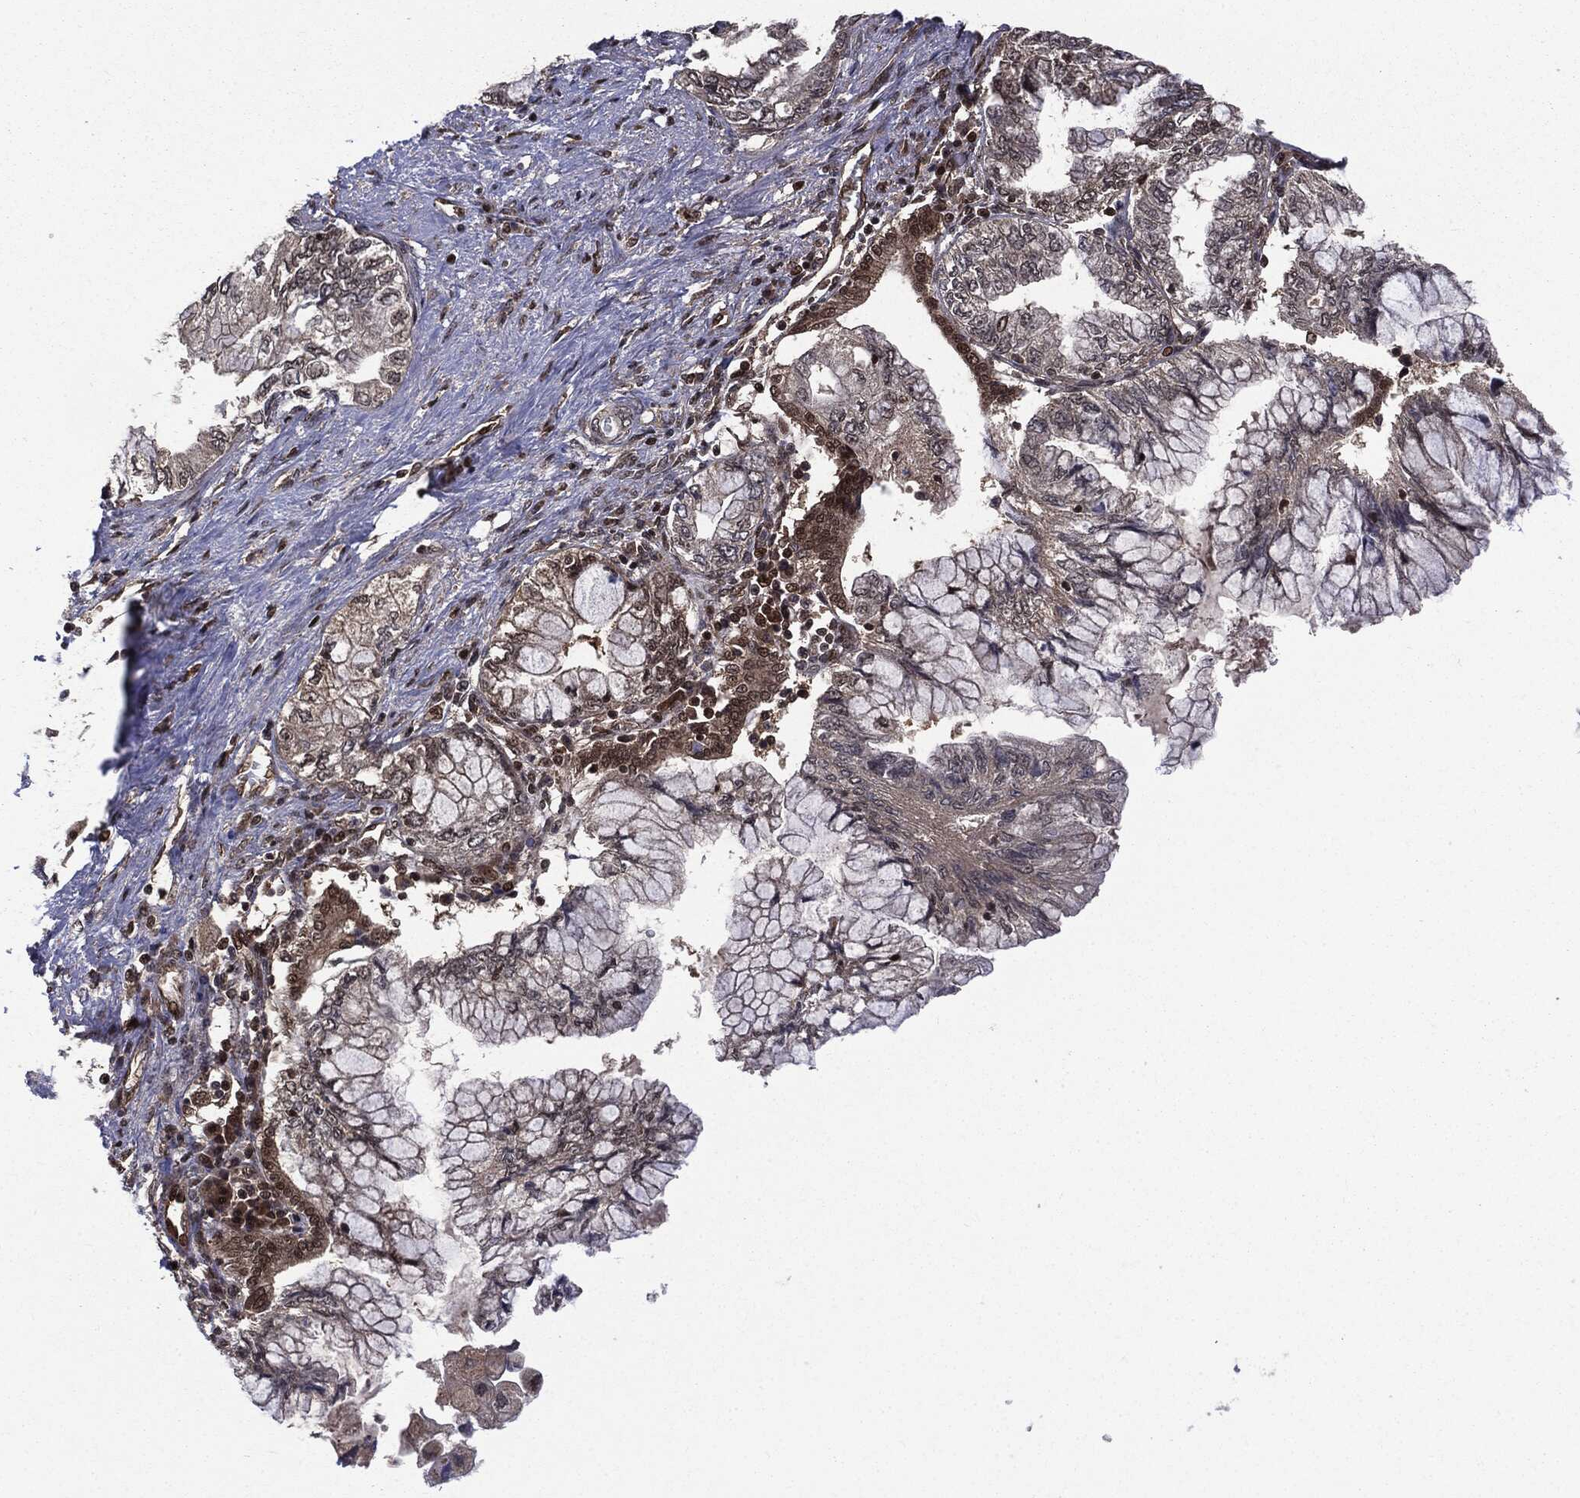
{"staining": {"intensity": "moderate", "quantity": "25%-75%", "location": "cytoplasmic/membranous,nuclear"}, "tissue": "pancreatic cancer", "cell_type": "Tumor cells", "image_type": "cancer", "snomed": [{"axis": "morphology", "description": "Adenocarcinoma, NOS"}, {"axis": "topography", "description": "Pancreas"}], "caption": "Immunohistochemical staining of pancreatic adenocarcinoma reveals moderate cytoplasmic/membranous and nuclear protein staining in approximately 25%-75% of tumor cells.", "gene": "PTPA", "patient": {"sex": "female", "age": 73}}